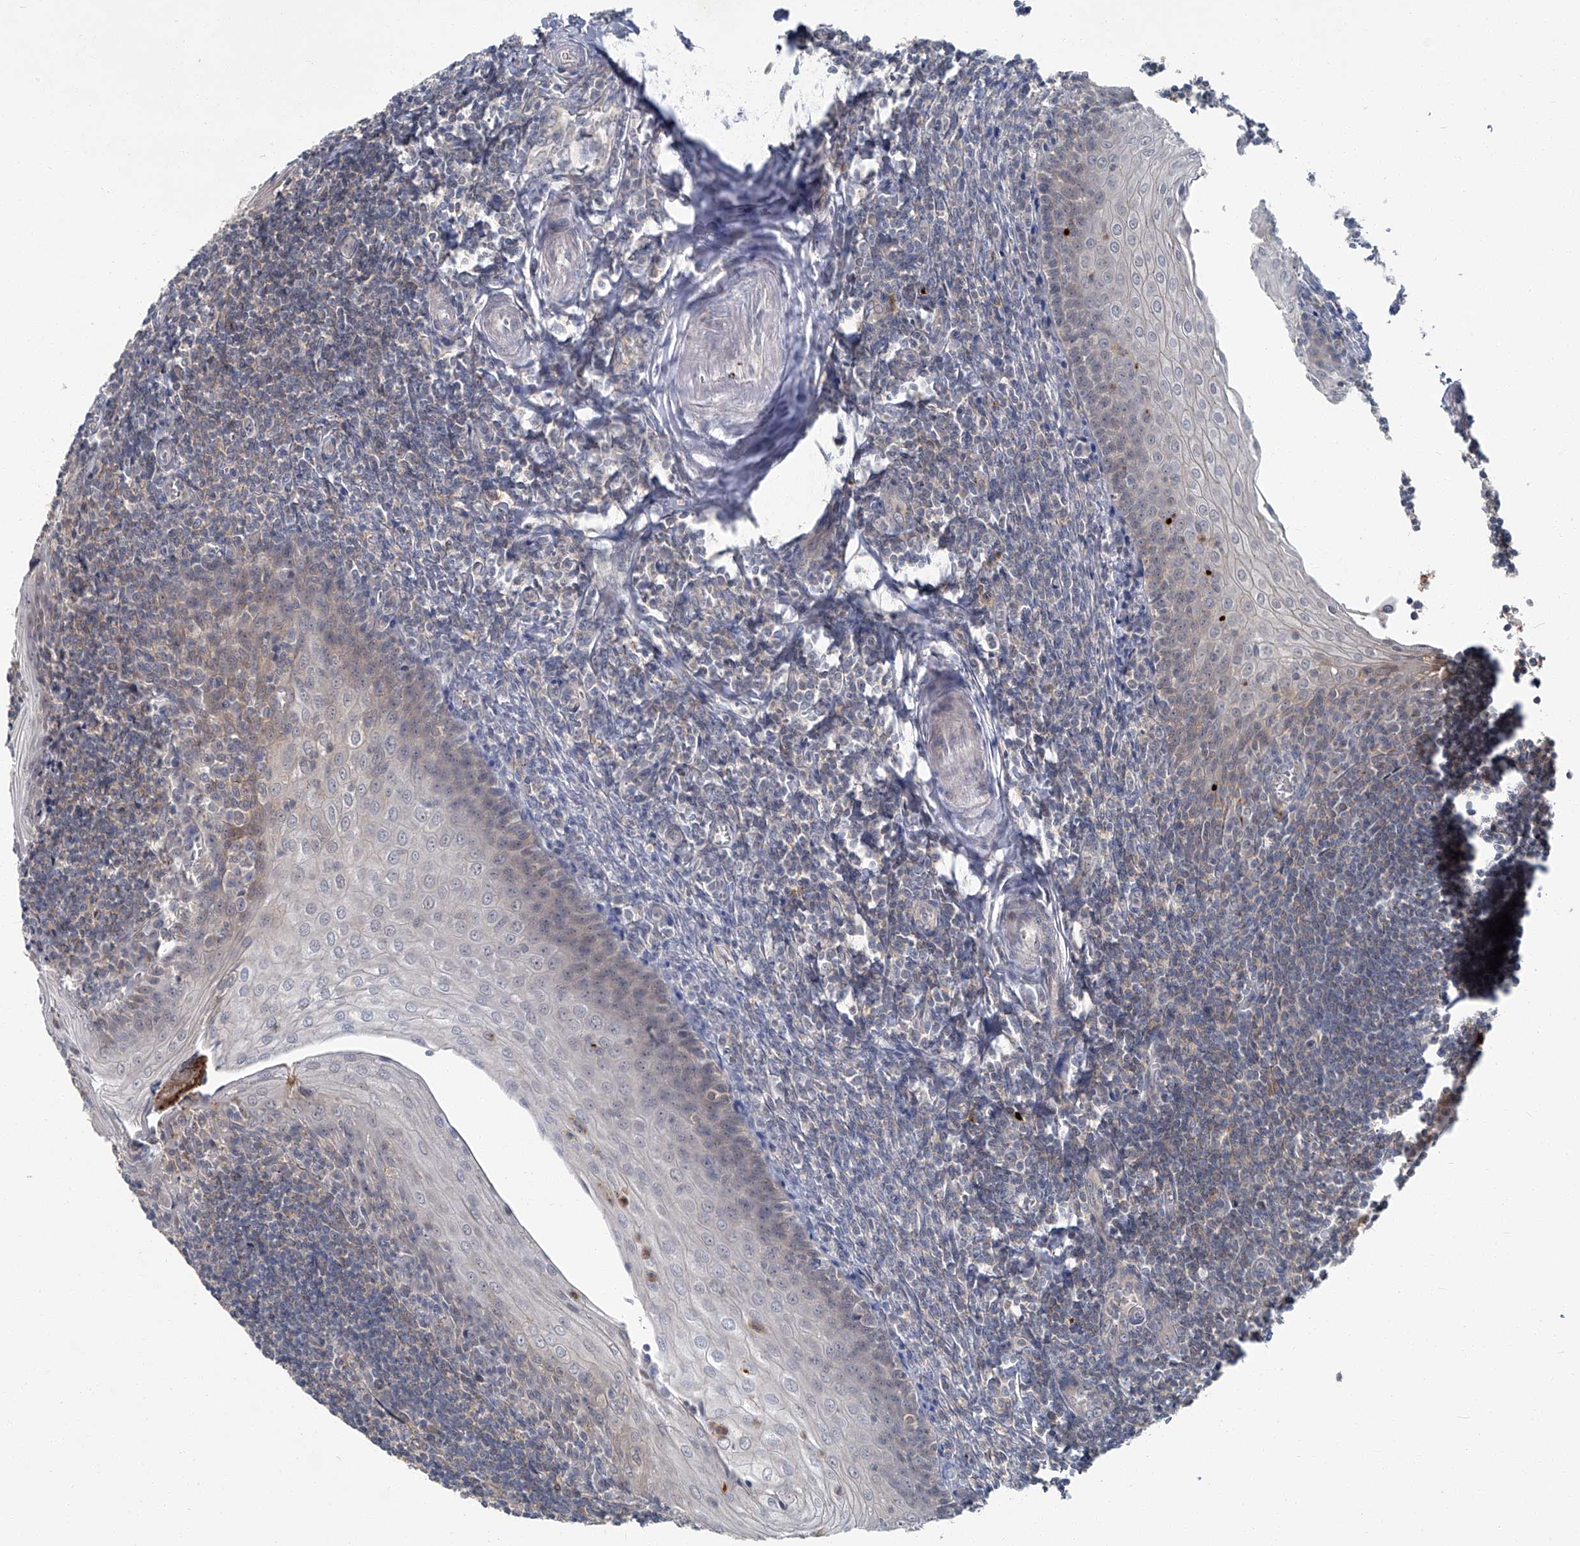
{"staining": {"intensity": "negative", "quantity": "none", "location": "none"}, "tissue": "tonsil", "cell_type": "Germinal center cells", "image_type": "normal", "snomed": [{"axis": "morphology", "description": "Normal tissue, NOS"}, {"axis": "topography", "description": "Tonsil"}], "caption": "The image reveals no significant positivity in germinal center cells of tonsil.", "gene": "AKNAD1", "patient": {"sex": "male", "age": 27}}